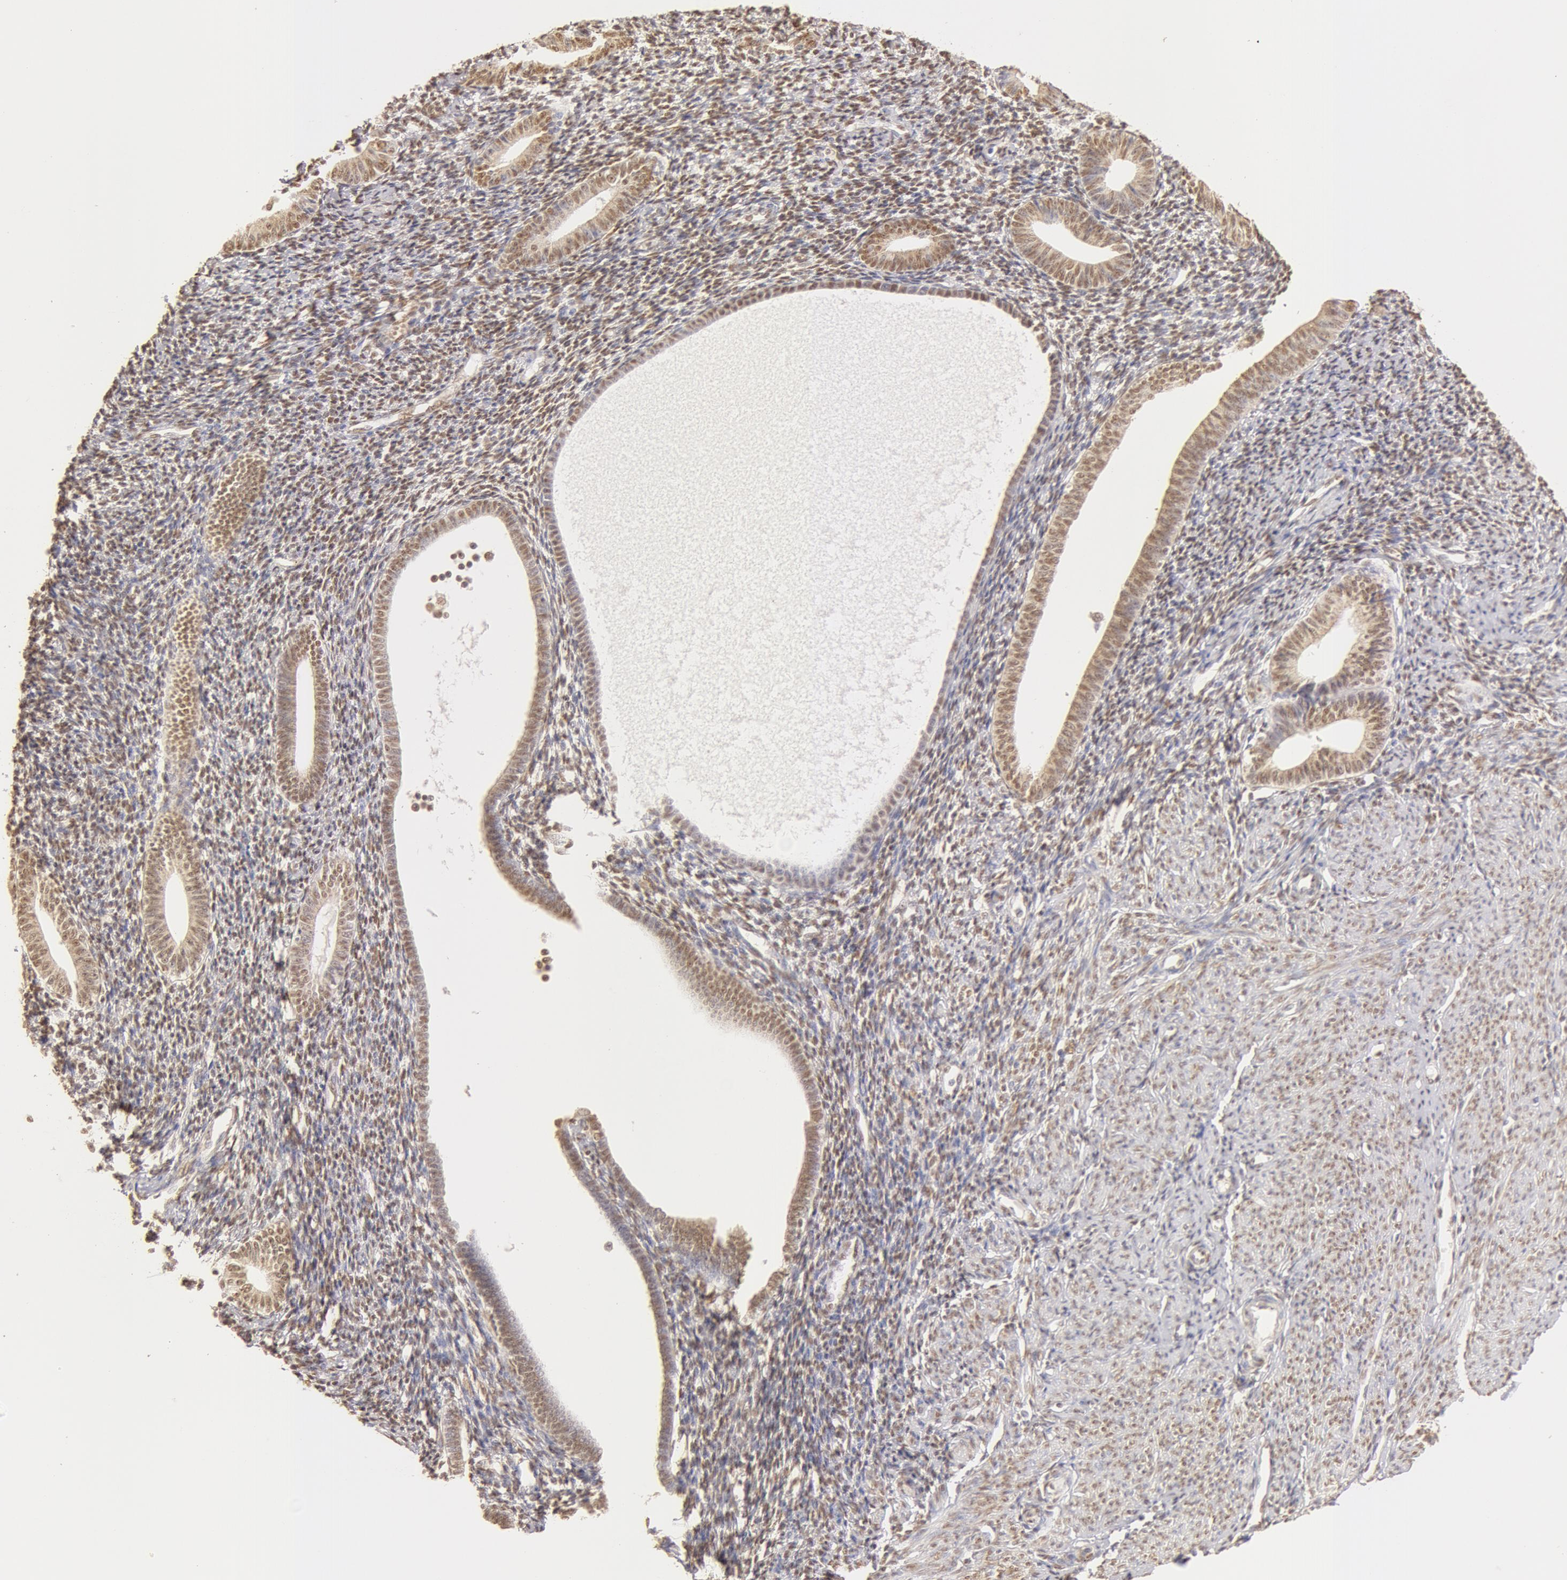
{"staining": {"intensity": "moderate", "quantity": "25%-75%", "location": "nuclear"}, "tissue": "endometrium", "cell_type": "Cells in endometrial stroma", "image_type": "normal", "snomed": [{"axis": "morphology", "description": "Normal tissue, NOS"}, {"axis": "topography", "description": "Endometrium"}], "caption": "Moderate nuclear staining is appreciated in approximately 25%-75% of cells in endometrial stroma in unremarkable endometrium.", "gene": "SNRNP70", "patient": {"sex": "female", "age": 52}}